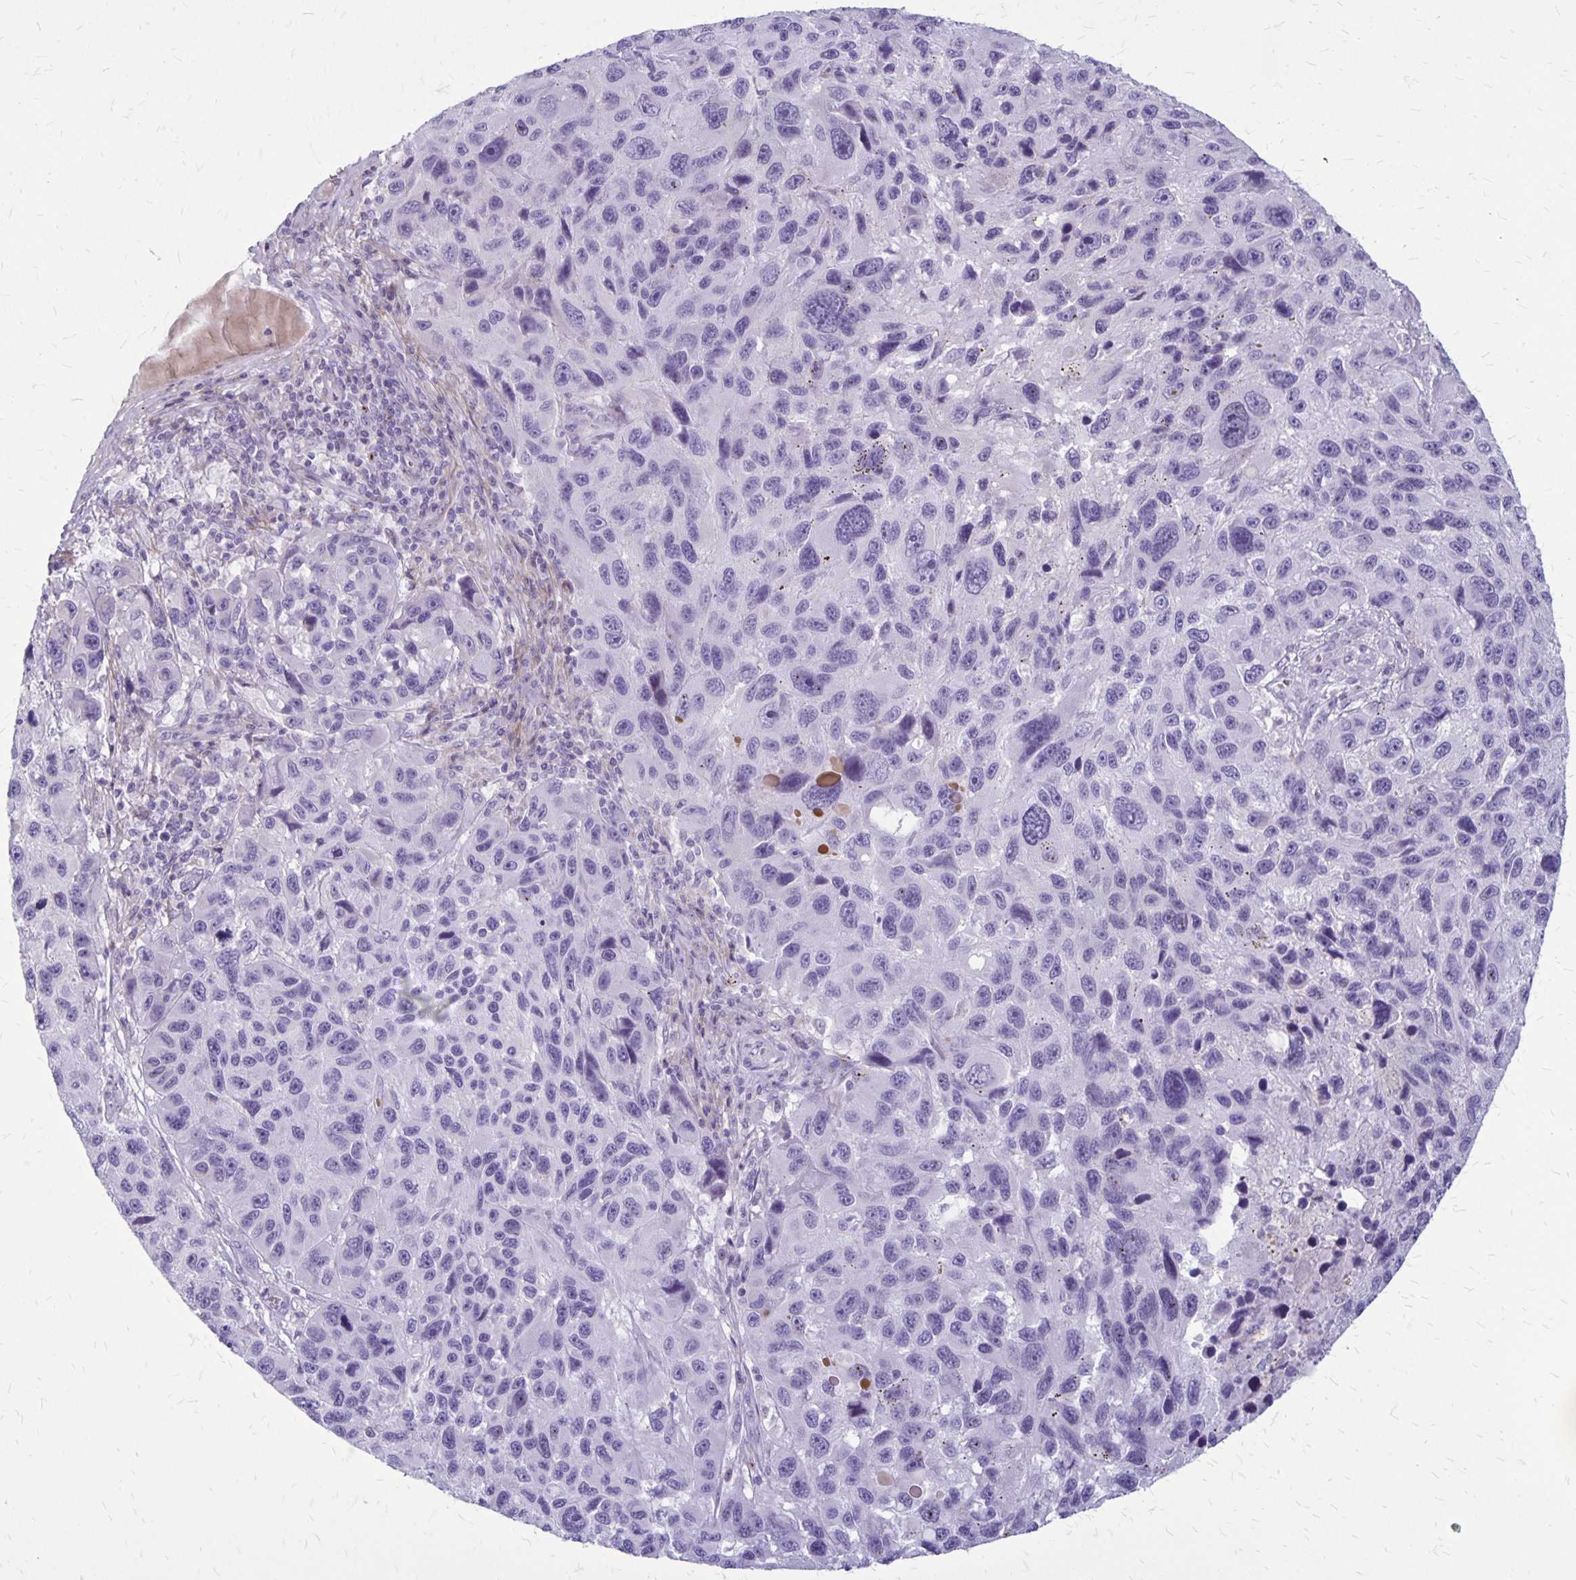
{"staining": {"intensity": "negative", "quantity": "none", "location": "none"}, "tissue": "melanoma", "cell_type": "Tumor cells", "image_type": "cancer", "snomed": [{"axis": "morphology", "description": "Malignant melanoma, NOS"}, {"axis": "topography", "description": "Skin"}], "caption": "There is no significant expression in tumor cells of melanoma. Nuclei are stained in blue.", "gene": "GP9", "patient": {"sex": "male", "age": 53}}